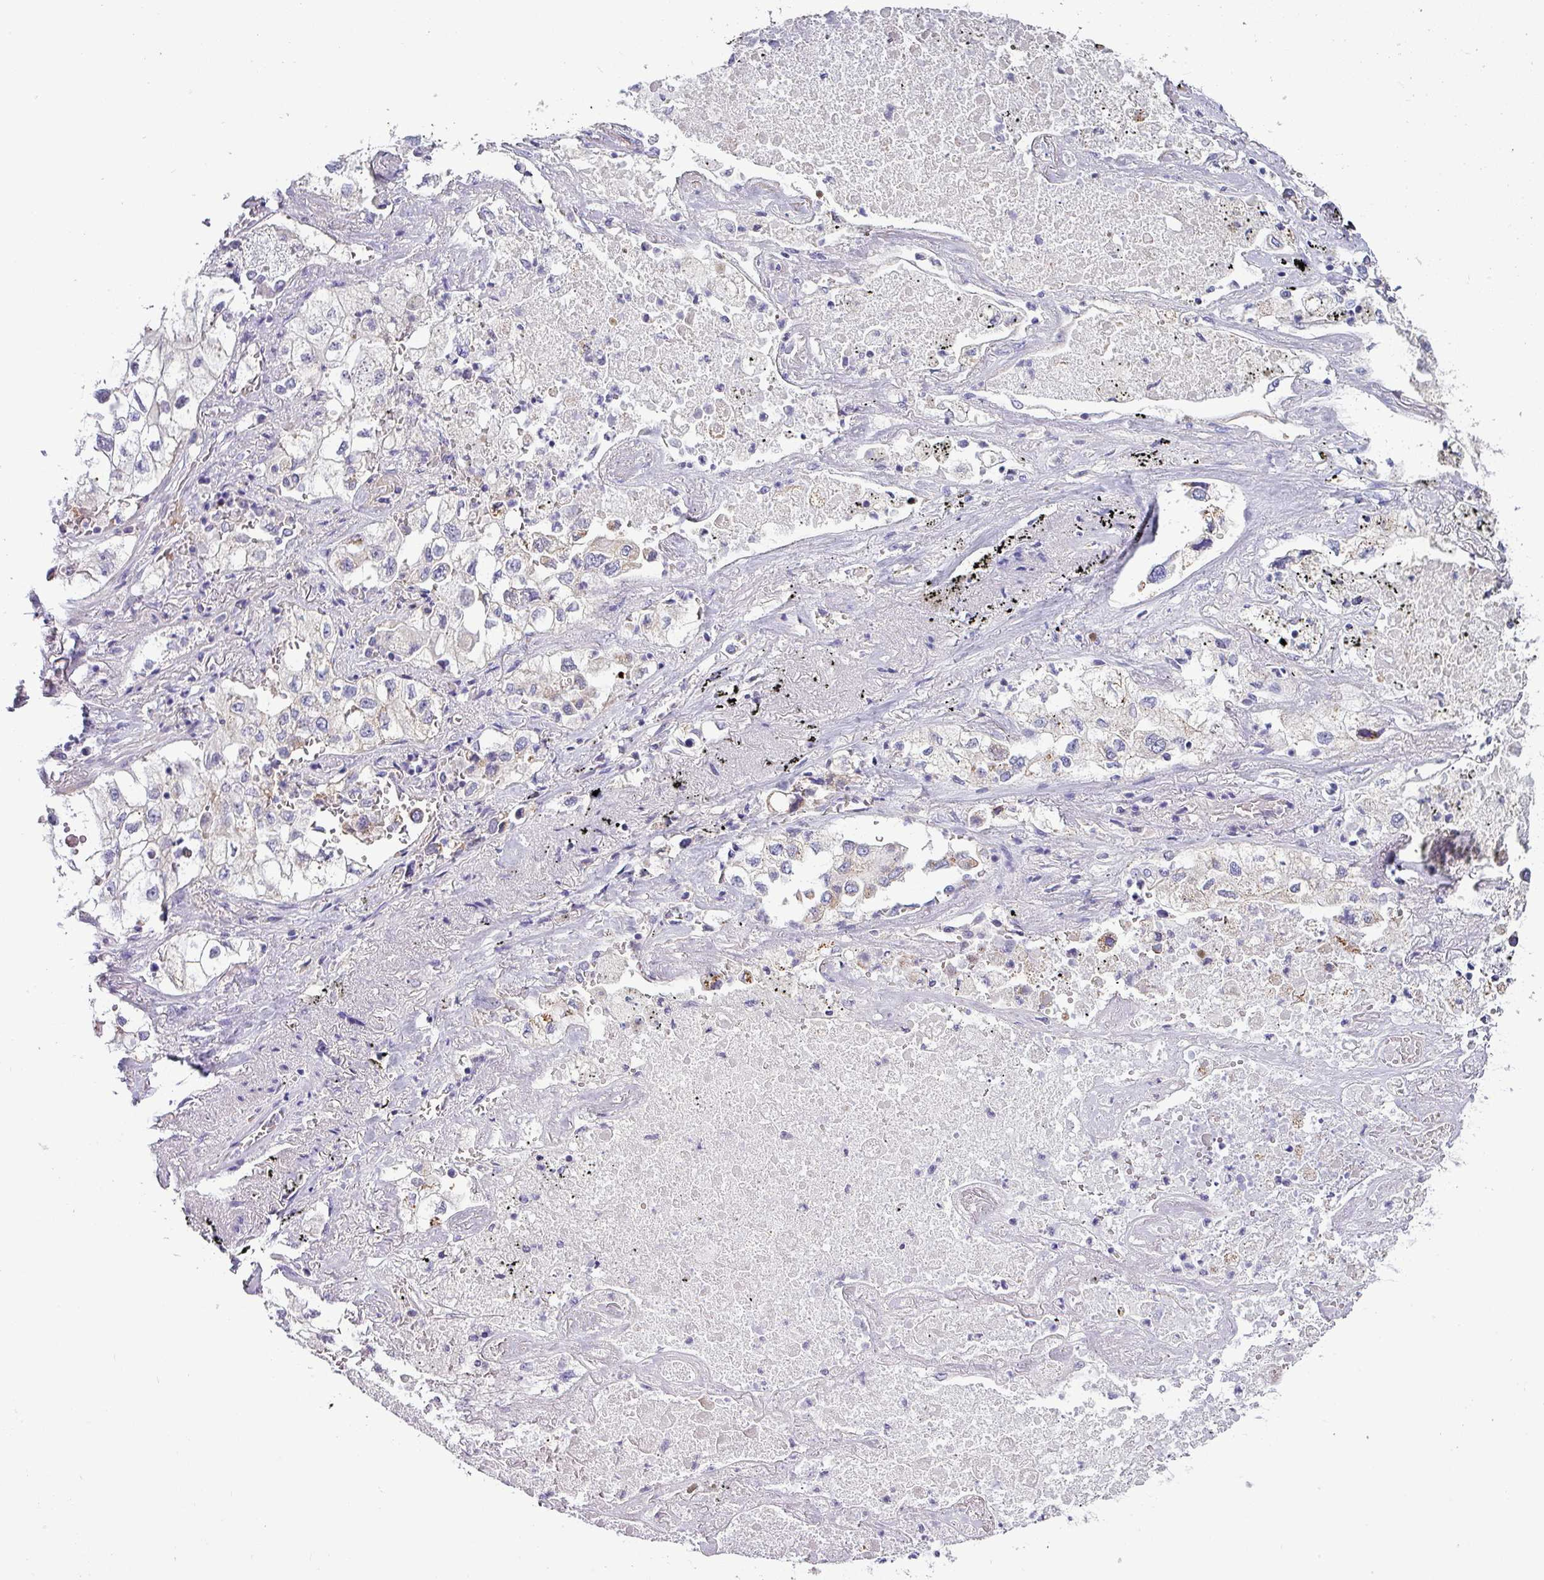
{"staining": {"intensity": "negative", "quantity": "none", "location": "none"}, "tissue": "lung cancer", "cell_type": "Tumor cells", "image_type": "cancer", "snomed": [{"axis": "morphology", "description": "Adenocarcinoma, NOS"}, {"axis": "topography", "description": "Lung"}], "caption": "A micrograph of adenocarcinoma (lung) stained for a protein reveals no brown staining in tumor cells.", "gene": "ACAP3", "patient": {"sex": "male", "age": 63}}